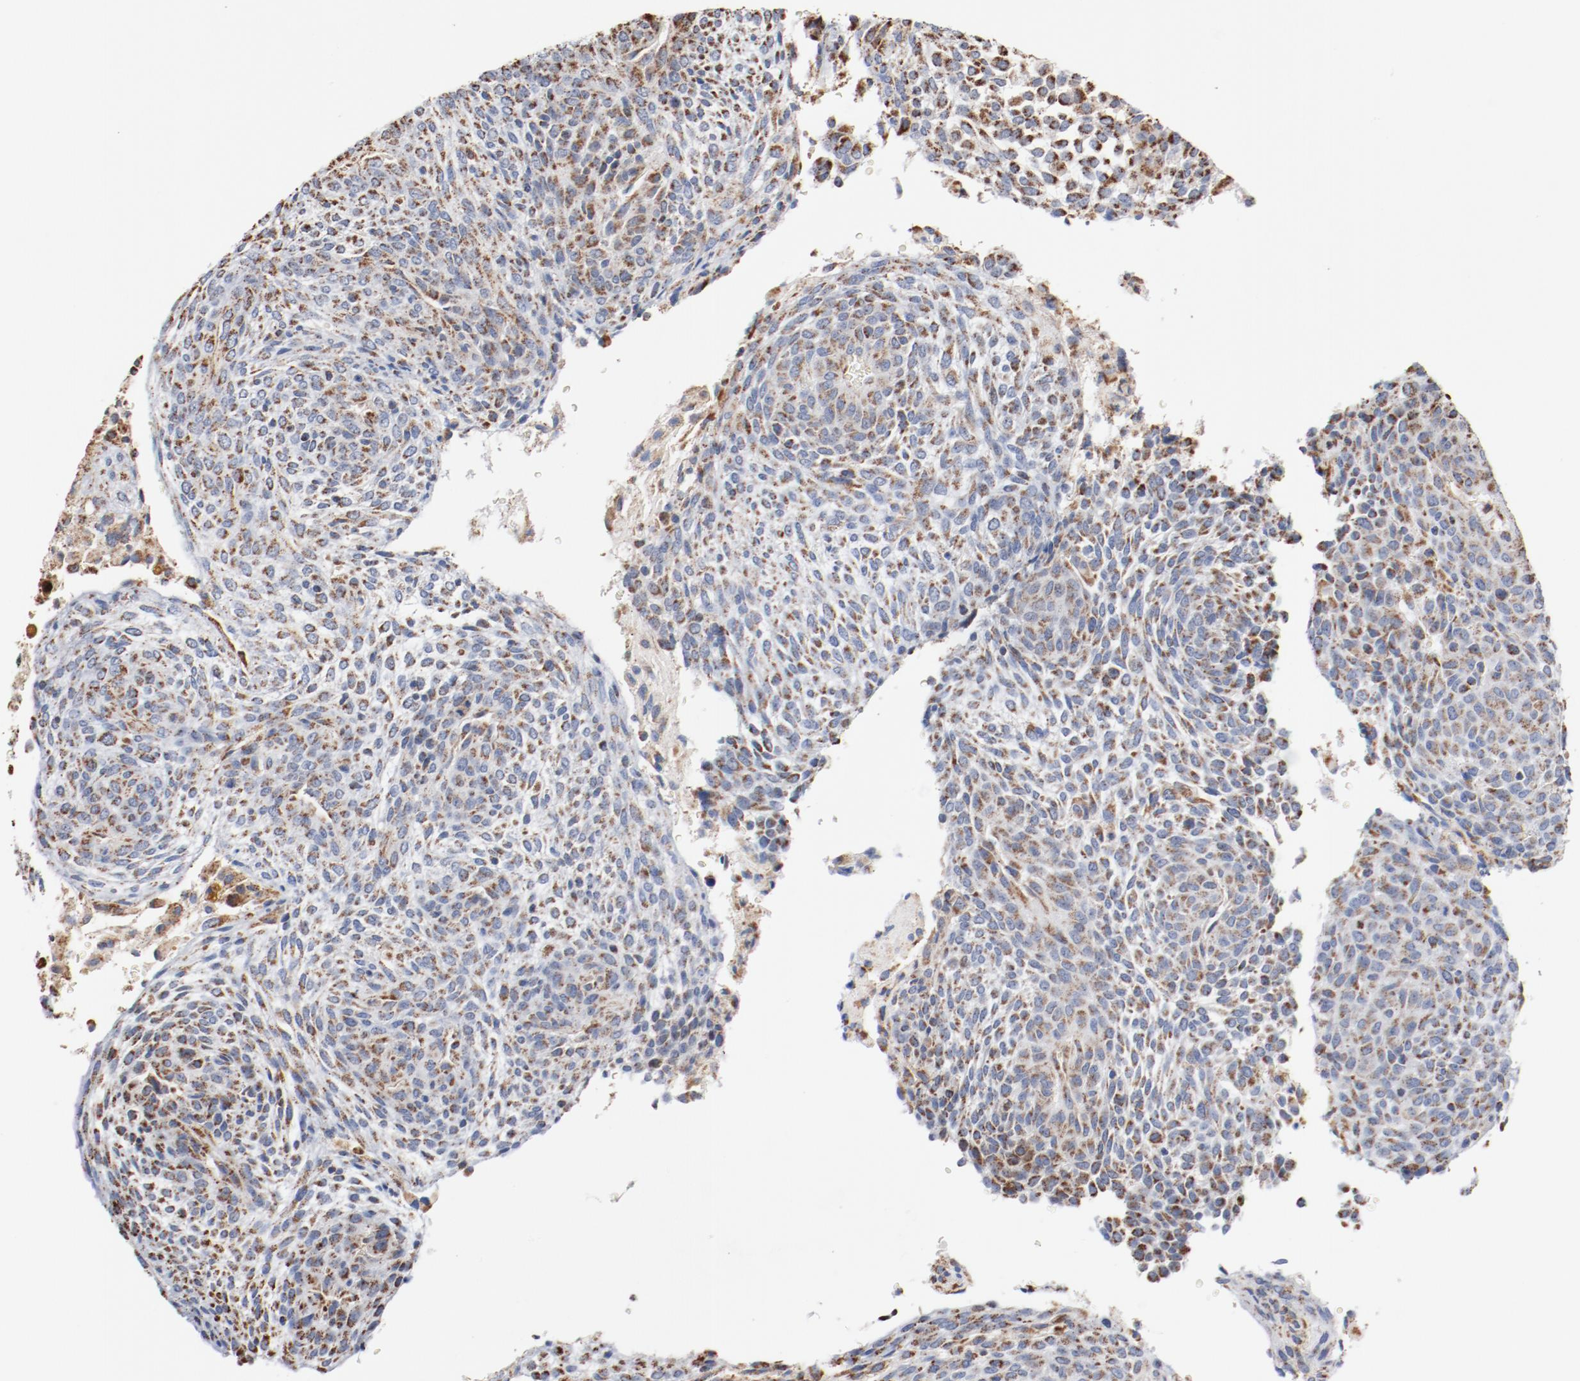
{"staining": {"intensity": "weak", "quantity": "<25%", "location": "cytoplasmic/membranous"}, "tissue": "glioma", "cell_type": "Tumor cells", "image_type": "cancer", "snomed": [{"axis": "morphology", "description": "Glioma, malignant, High grade"}, {"axis": "topography", "description": "Cerebral cortex"}], "caption": "Glioma stained for a protein using immunohistochemistry demonstrates no expression tumor cells.", "gene": "NDUFS4", "patient": {"sex": "female", "age": 55}}